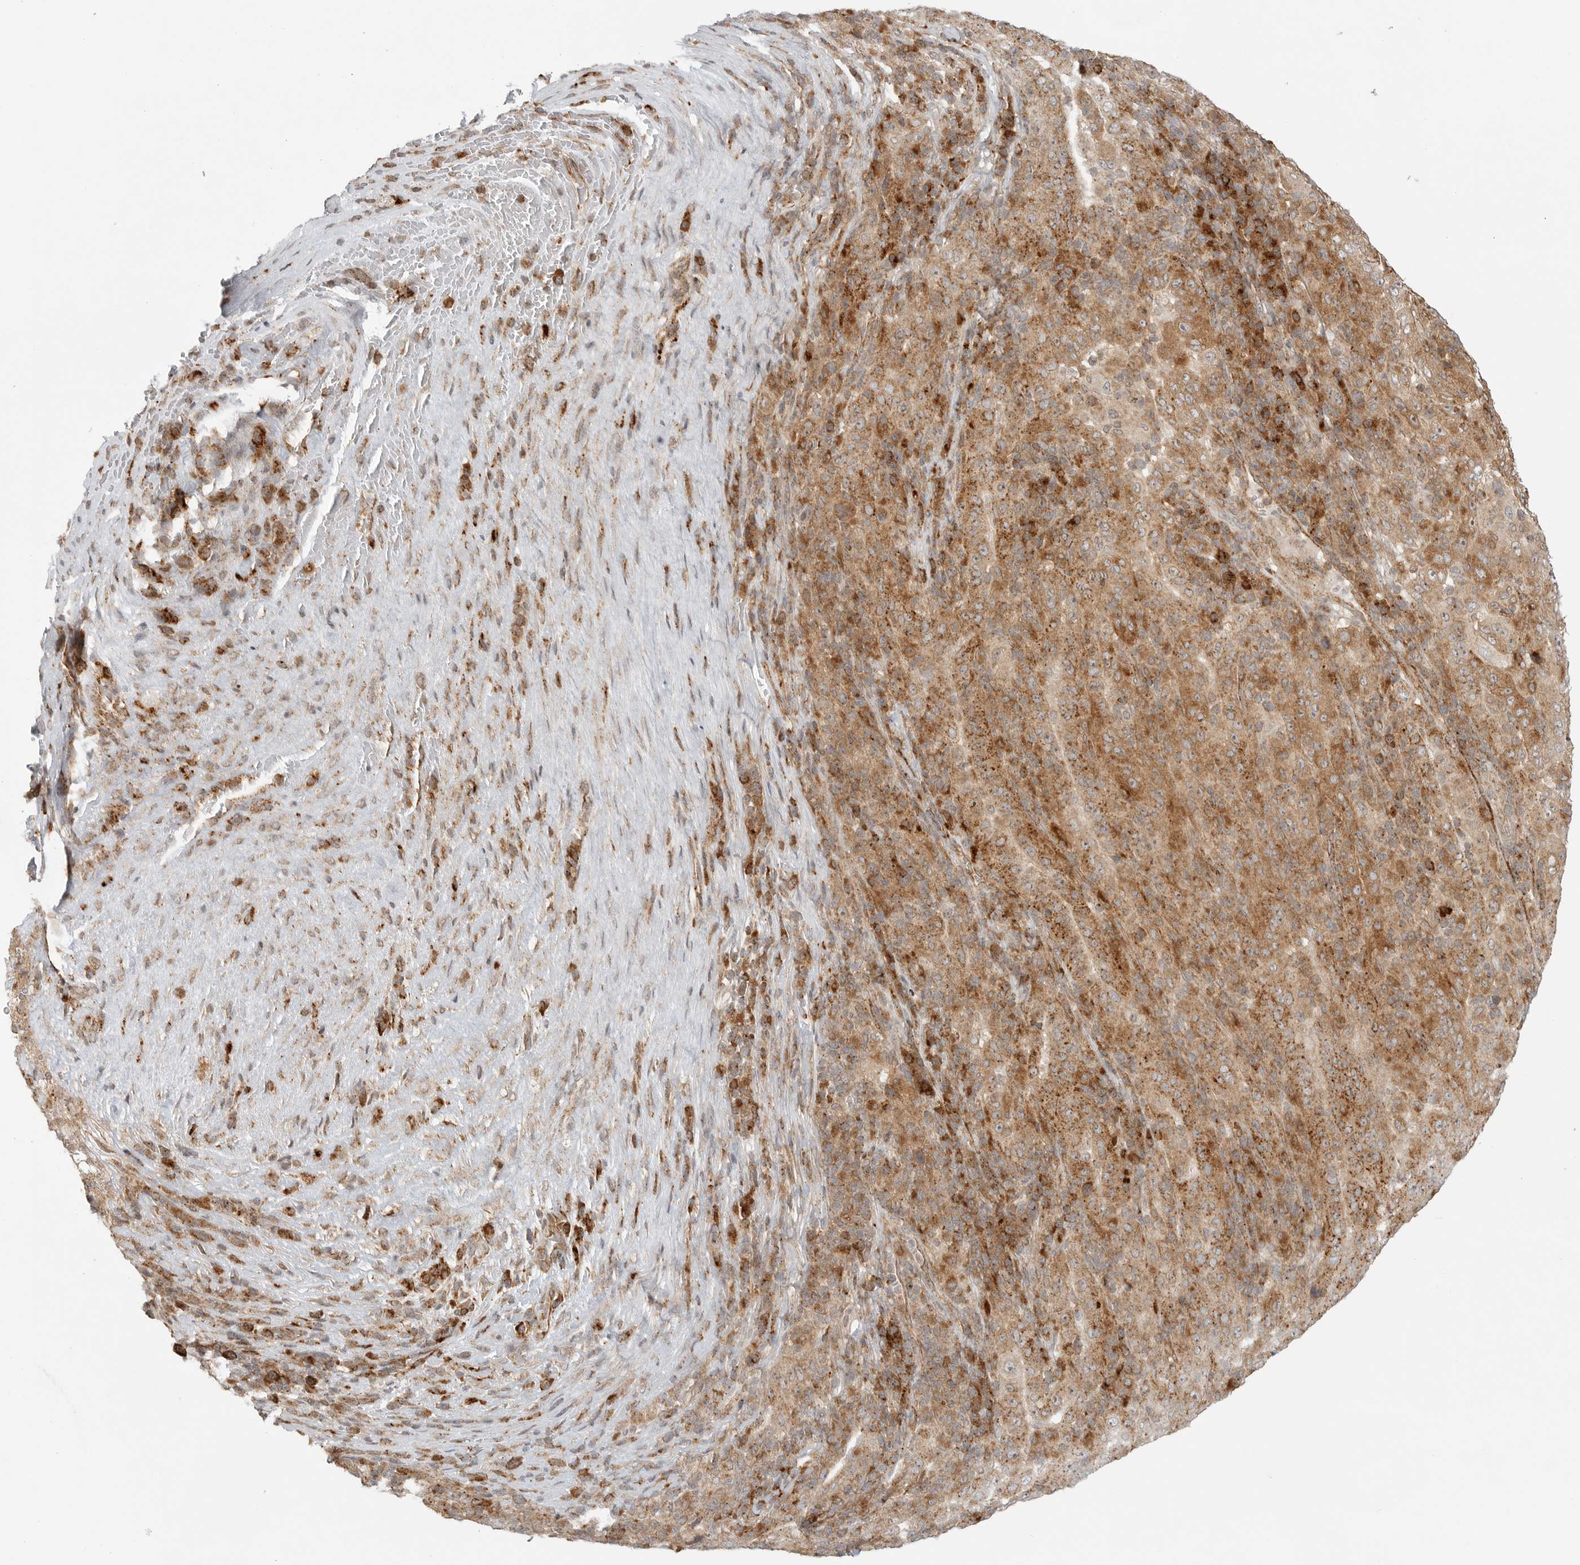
{"staining": {"intensity": "moderate", "quantity": ">75%", "location": "cytoplasmic/membranous"}, "tissue": "pancreatic cancer", "cell_type": "Tumor cells", "image_type": "cancer", "snomed": [{"axis": "morphology", "description": "Adenocarcinoma, NOS"}, {"axis": "topography", "description": "Pancreas"}], "caption": "This is an image of immunohistochemistry staining of pancreatic adenocarcinoma, which shows moderate positivity in the cytoplasmic/membranous of tumor cells.", "gene": "IDUA", "patient": {"sex": "male", "age": 63}}